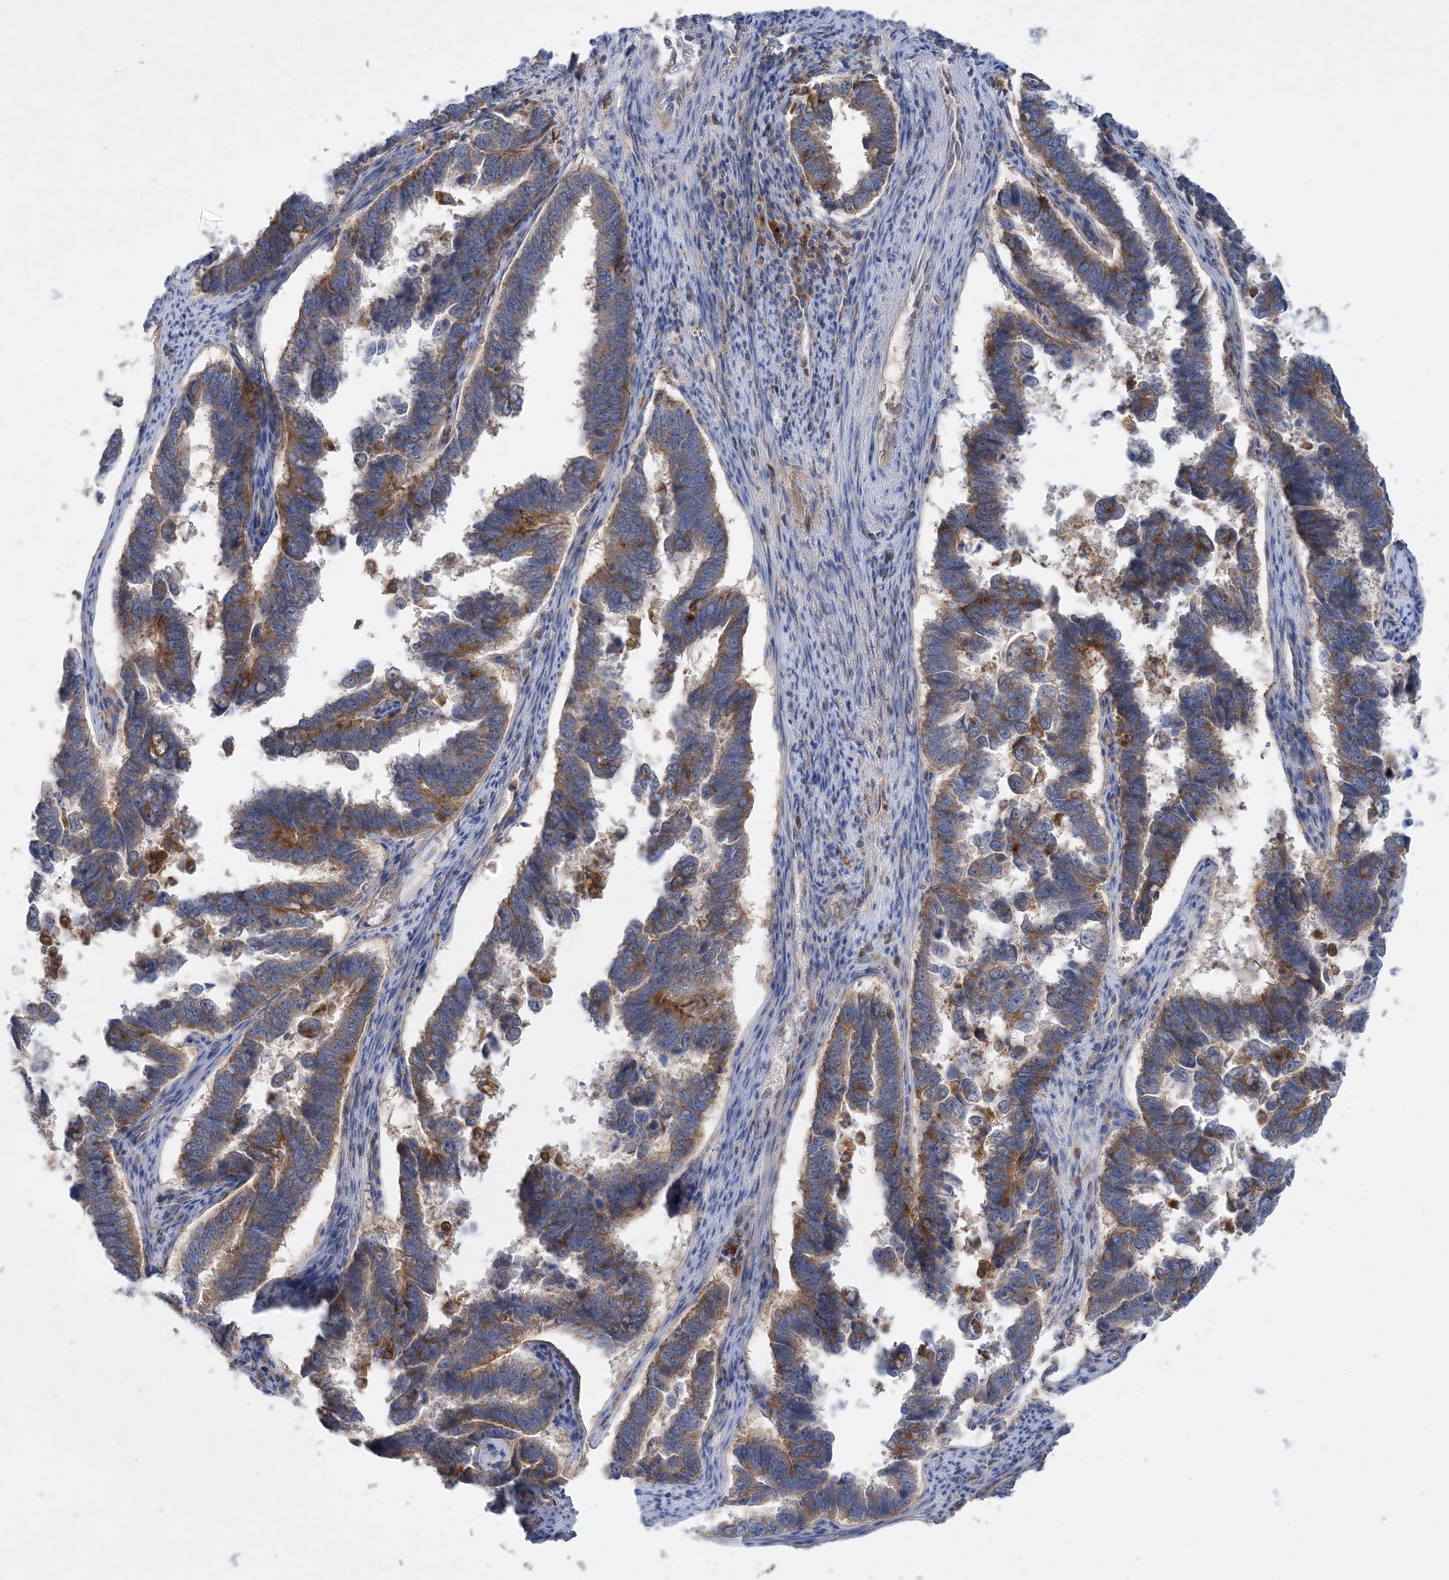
{"staining": {"intensity": "moderate", "quantity": ">75%", "location": "cytoplasmic/membranous"}, "tissue": "endometrial cancer", "cell_type": "Tumor cells", "image_type": "cancer", "snomed": [{"axis": "morphology", "description": "Adenocarcinoma, NOS"}, {"axis": "topography", "description": "Endometrium"}], "caption": "The image displays staining of endometrial cancer (adenocarcinoma), revealing moderate cytoplasmic/membranous protein expression (brown color) within tumor cells. The protein of interest is stained brown, and the nuclei are stained in blue (DAB (3,3'-diaminobenzidine) IHC with brightfield microscopy, high magnification).", "gene": "GRINA", "patient": {"sex": "female", "age": 75}}